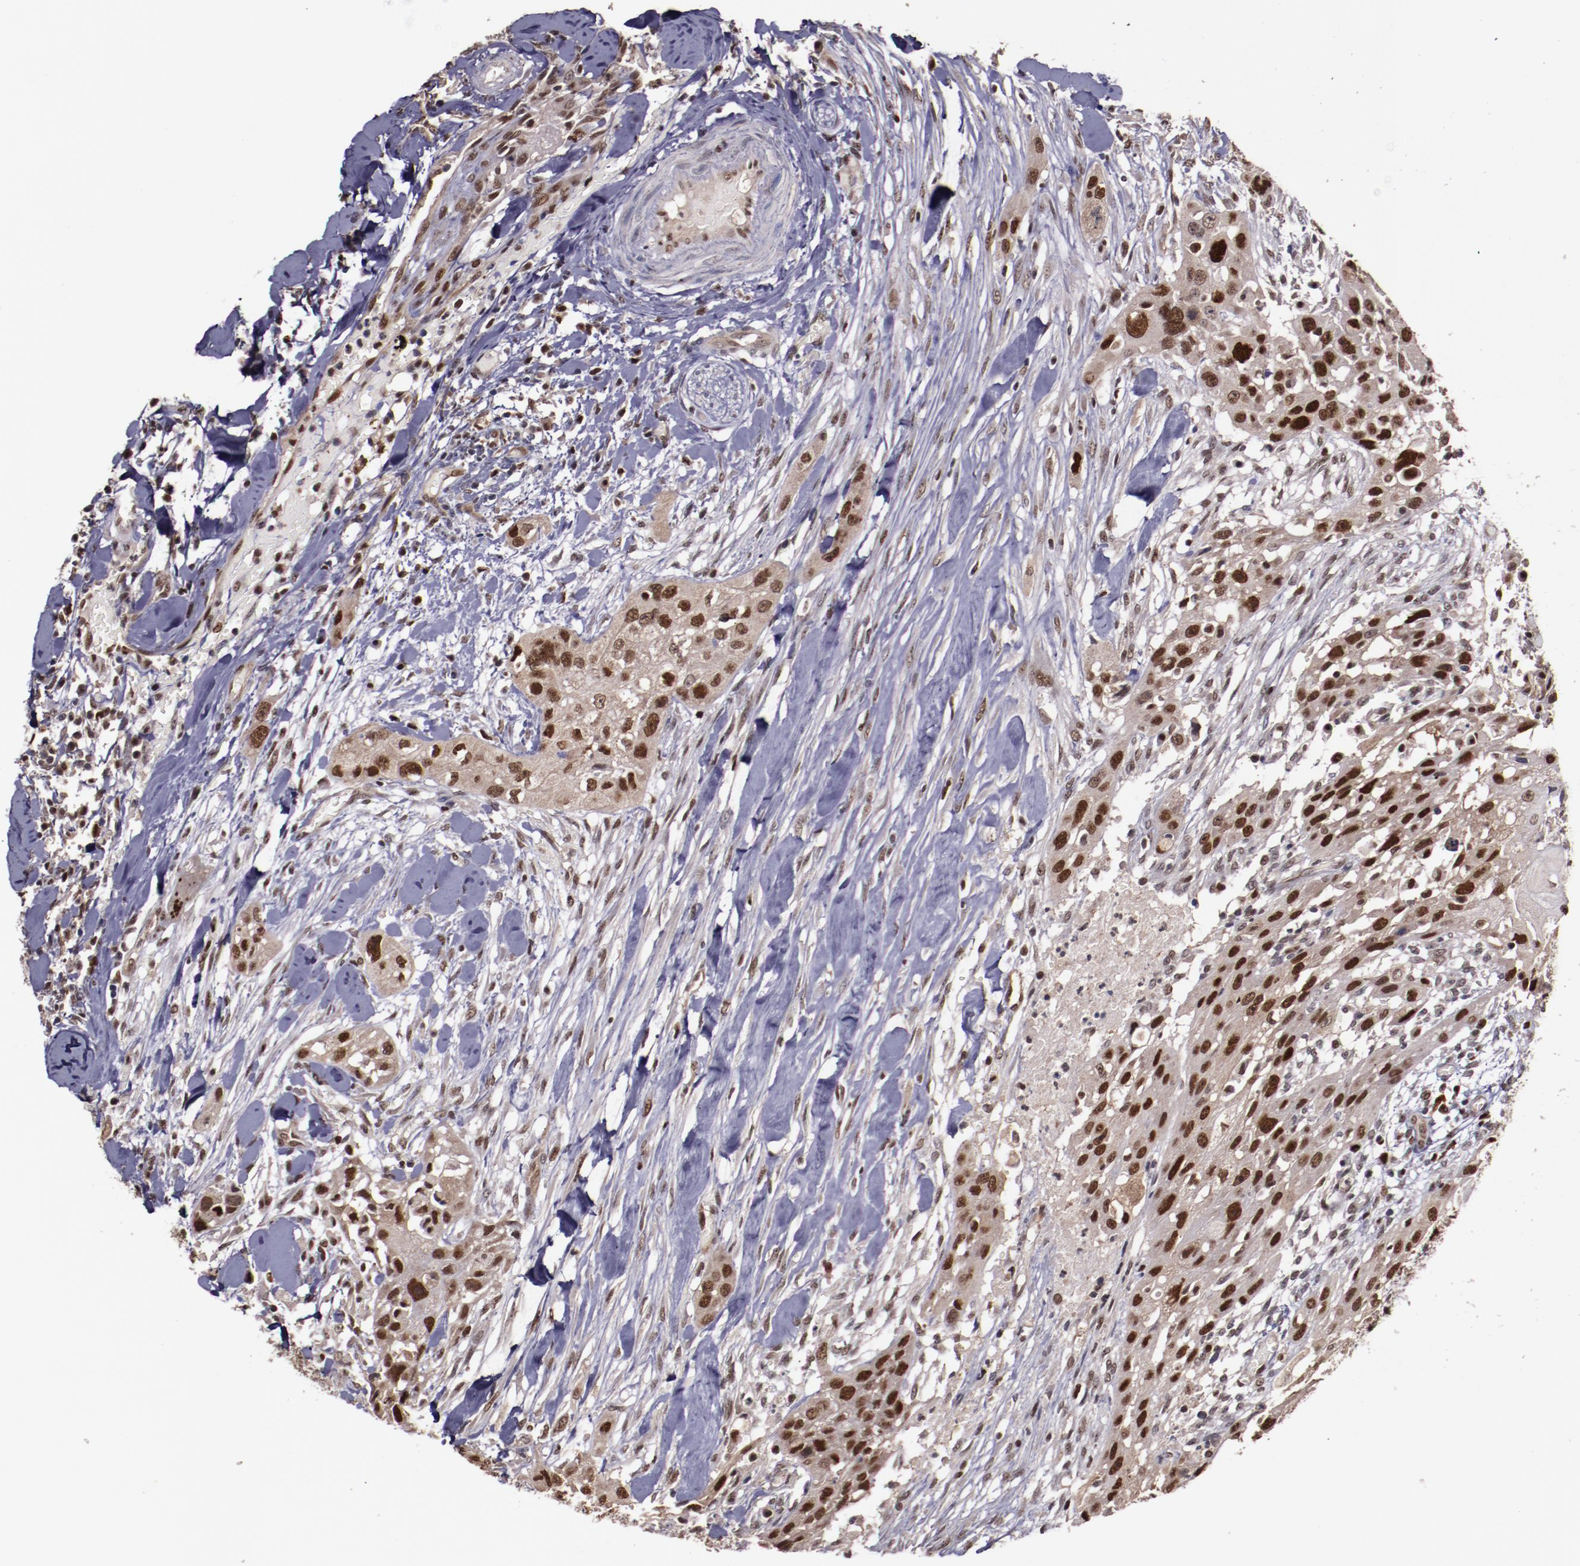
{"staining": {"intensity": "strong", "quantity": ">75%", "location": "nuclear"}, "tissue": "head and neck cancer", "cell_type": "Tumor cells", "image_type": "cancer", "snomed": [{"axis": "morphology", "description": "Neoplasm, malignant, NOS"}, {"axis": "topography", "description": "Salivary gland"}, {"axis": "topography", "description": "Head-Neck"}], "caption": "A high-resolution histopathology image shows immunohistochemistry (IHC) staining of head and neck cancer, which demonstrates strong nuclear positivity in about >75% of tumor cells.", "gene": "CHEK2", "patient": {"sex": "male", "age": 43}}